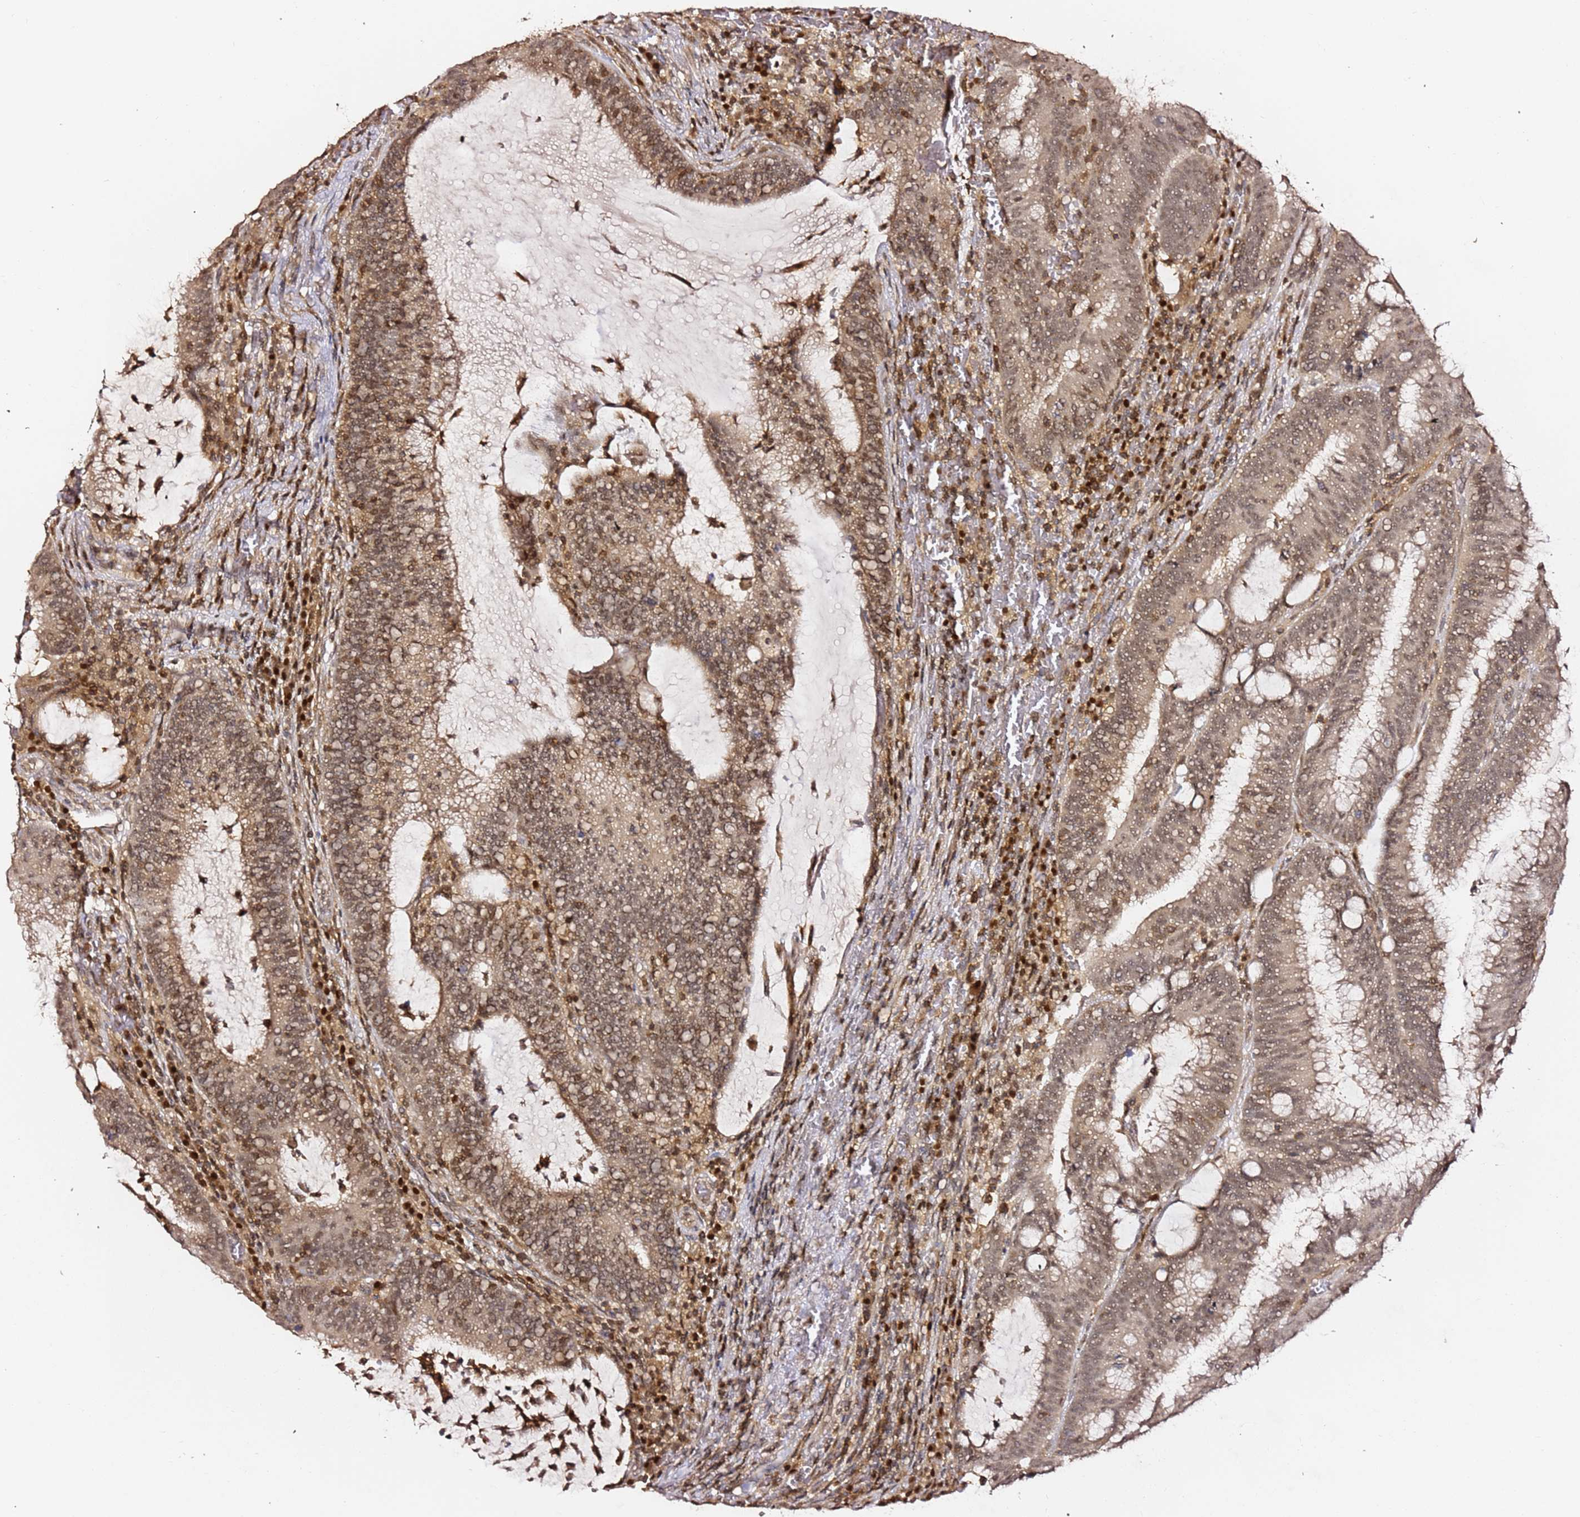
{"staining": {"intensity": "moderate", "quantity": ">75%", "location": "nuclear"}, "tissue": "colorectal cancer", "cell_type": "Tumor cells", "image_type": "cancer", "snomed": [{"axis": "morphology", "description": "Adenocarcinoma, NOS"}, {"axis": "topography", "description": "Rectum"}], "caption": "Brown immunohistochemical staining in adenocarcinoma (colorectal) reveals moderate nuclear staining in about >75% of tumor cells. Ihc stains the protein in brown and the nuclei are stained blue.", "gene": "OR5V1", "patient": {"sex": "female", "age": 77}}